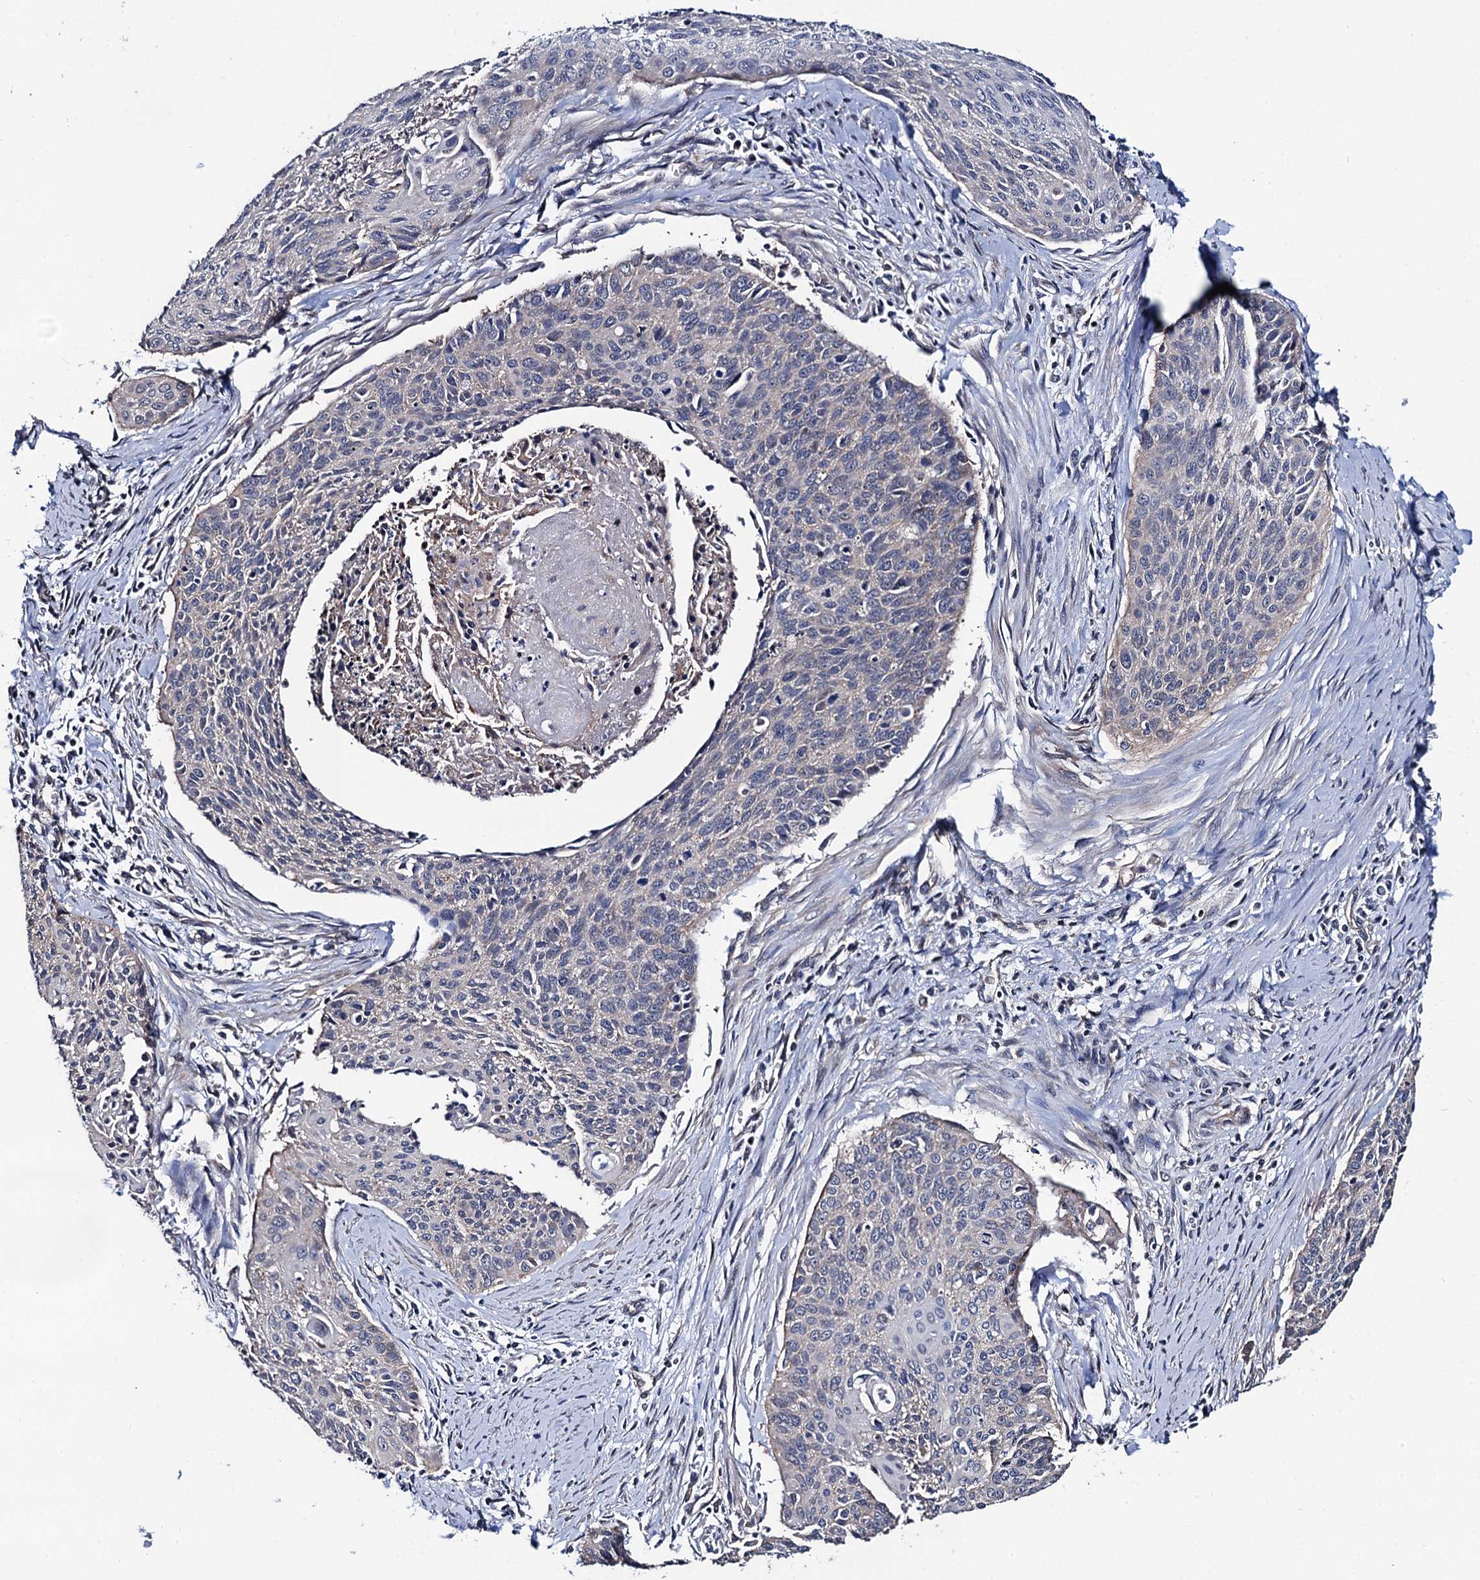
{"staining": {"intensity": "negative", "quantity": "none", "location": "none"}, "tissue": "cervical cancer", "cell_type": "Tumor cells", "image_type": "cancer", "snomed": [{"axis": "morphology", "description": "Squamous cell carcinoma, NOS"}, {"axis": "topography", "description": "Cervix"}], "caption": "Human cervical squamous cell carcinoma stained for a protein using immunohistochemistry (IHC) displays no staining in tumor cells.", "gene": "PTCD3", "patient": {"sex": "female", "age": 55}}